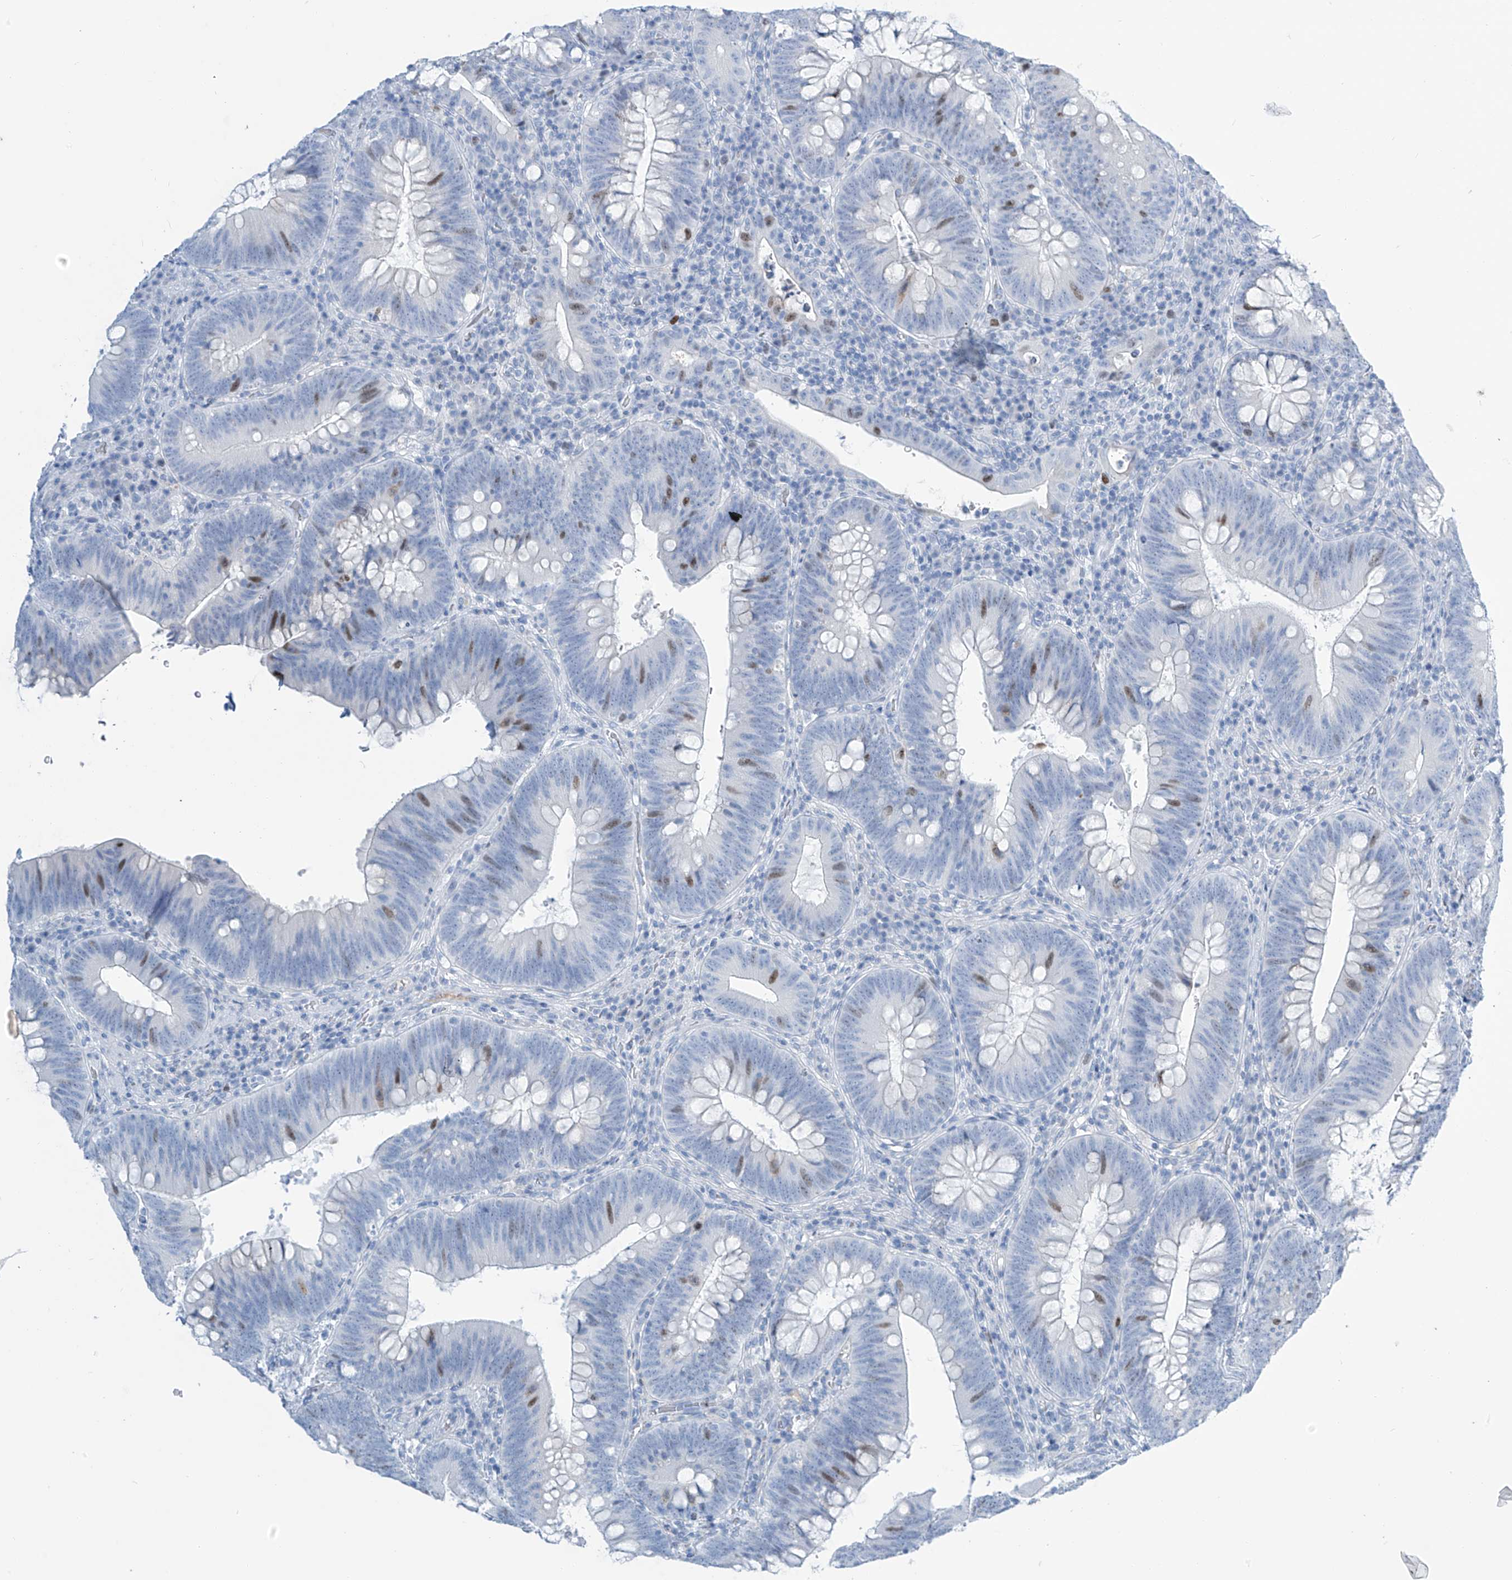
{"staining": {"intensity": "moderate", "quantity": "<25%", "location": "nuclear"}, "tissue": "colorectal cancer", "cell_type": "Tumor cells", "image_type": "cancer", "snomed": [{"axis": "morphology", "description": "Normal tissue, NOS"}, {"axis": "topography", "description": "Colon"}], "caption": "Human colorectal cancer stained with a protein marker exhibits moderate staining in tumor cells.", "gene": "SGO2", "patient": {"sex": "female", "age": 82}}